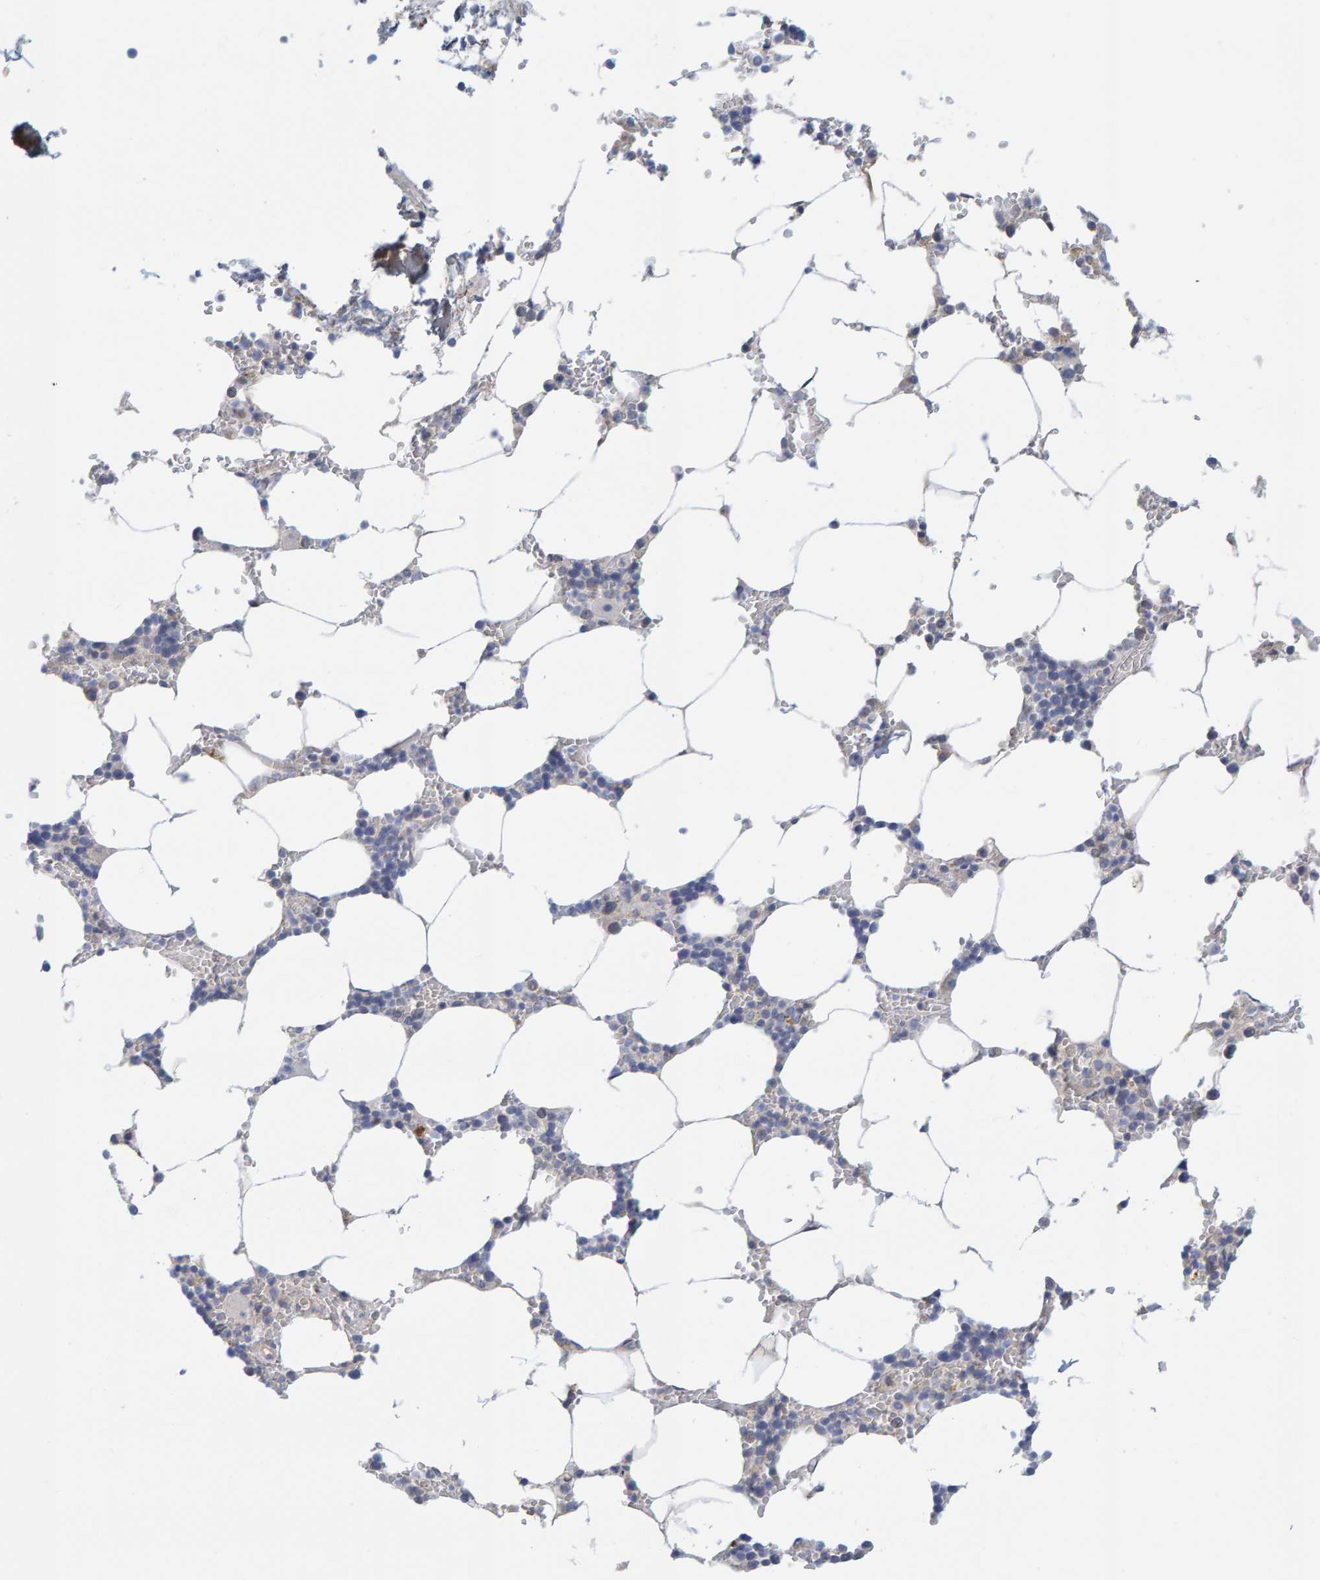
{"staining": {"intensity": "negative", "quantity": "none", "location": "none"}, "tissue": "bone marrow", "cell_type": "Hematopoietic cells", "image_type": "normal", "snomed": [{"axis": "morphology", "description": "Normal tissue, NOS"}, {"axis": "topography", "description": "Bone marrow"}], "caption": "Protein analysis of benign bone marrow exhibits no significant positivity in hematopoietic cells. (Immunohistochemistry, brightfield microscopy, high magnification).", "gene": "ZC3H3", "patient": {"sex": "male", "age": 70}}